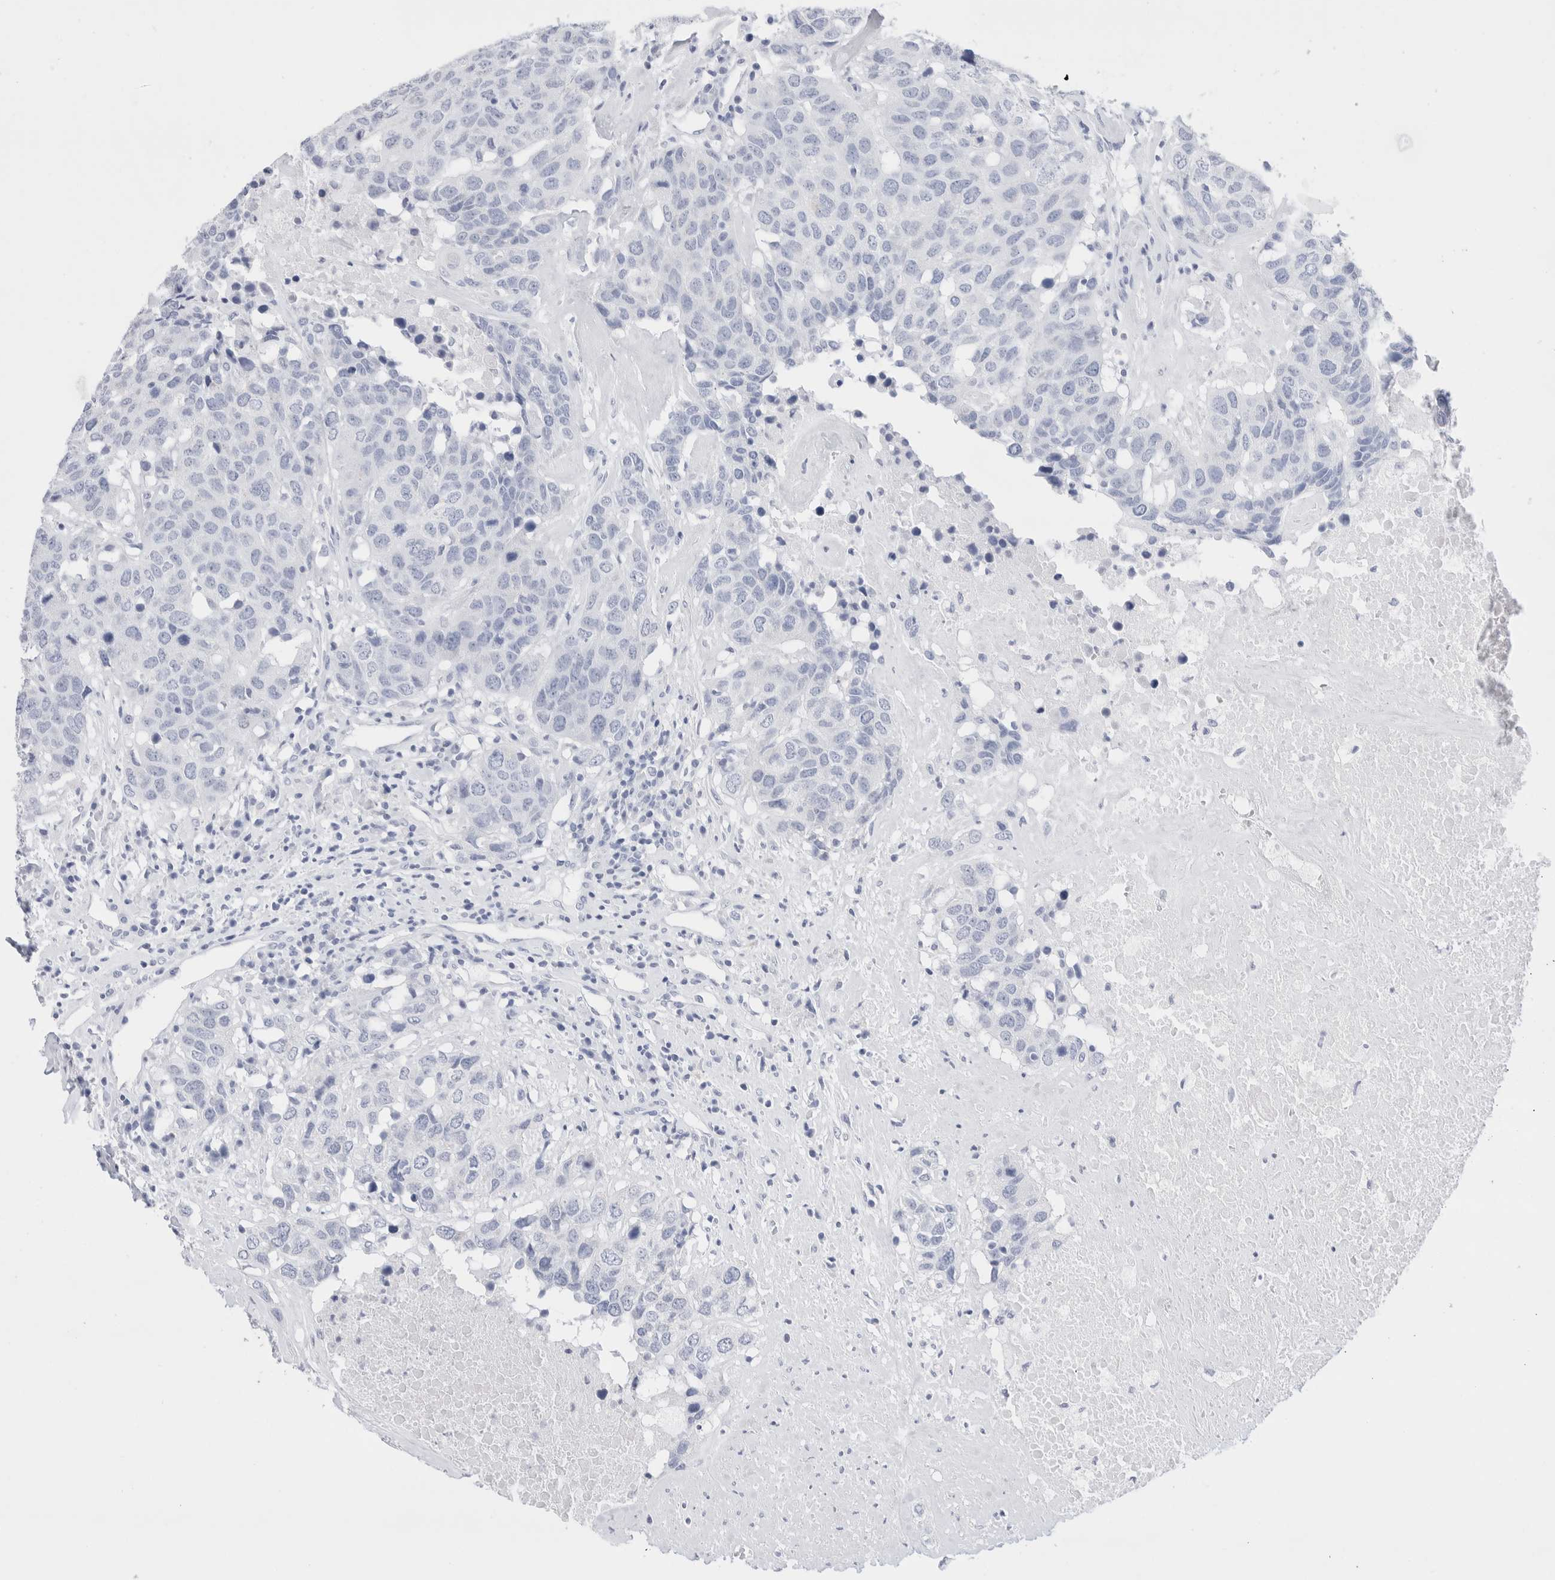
{"staining": {"intensity": "negative", "quantity": "none", "location": "none"}, "tissue": "head and neck cancer", "cell_type": "Tumor cells", "image_type": "cancer", "snomed": [{"axis": "morphology", "description": "Squamous cell carcinoma, NOS"}, {"axis": "topography", "description": "Head-Neck"}], "caption": "The histopathology image reveals no significant positivity in tumor cells of head and neck squamous cell carcinoma.", "gene": "ECHDC2", "patient": {"sex": "male", "age": 66}}